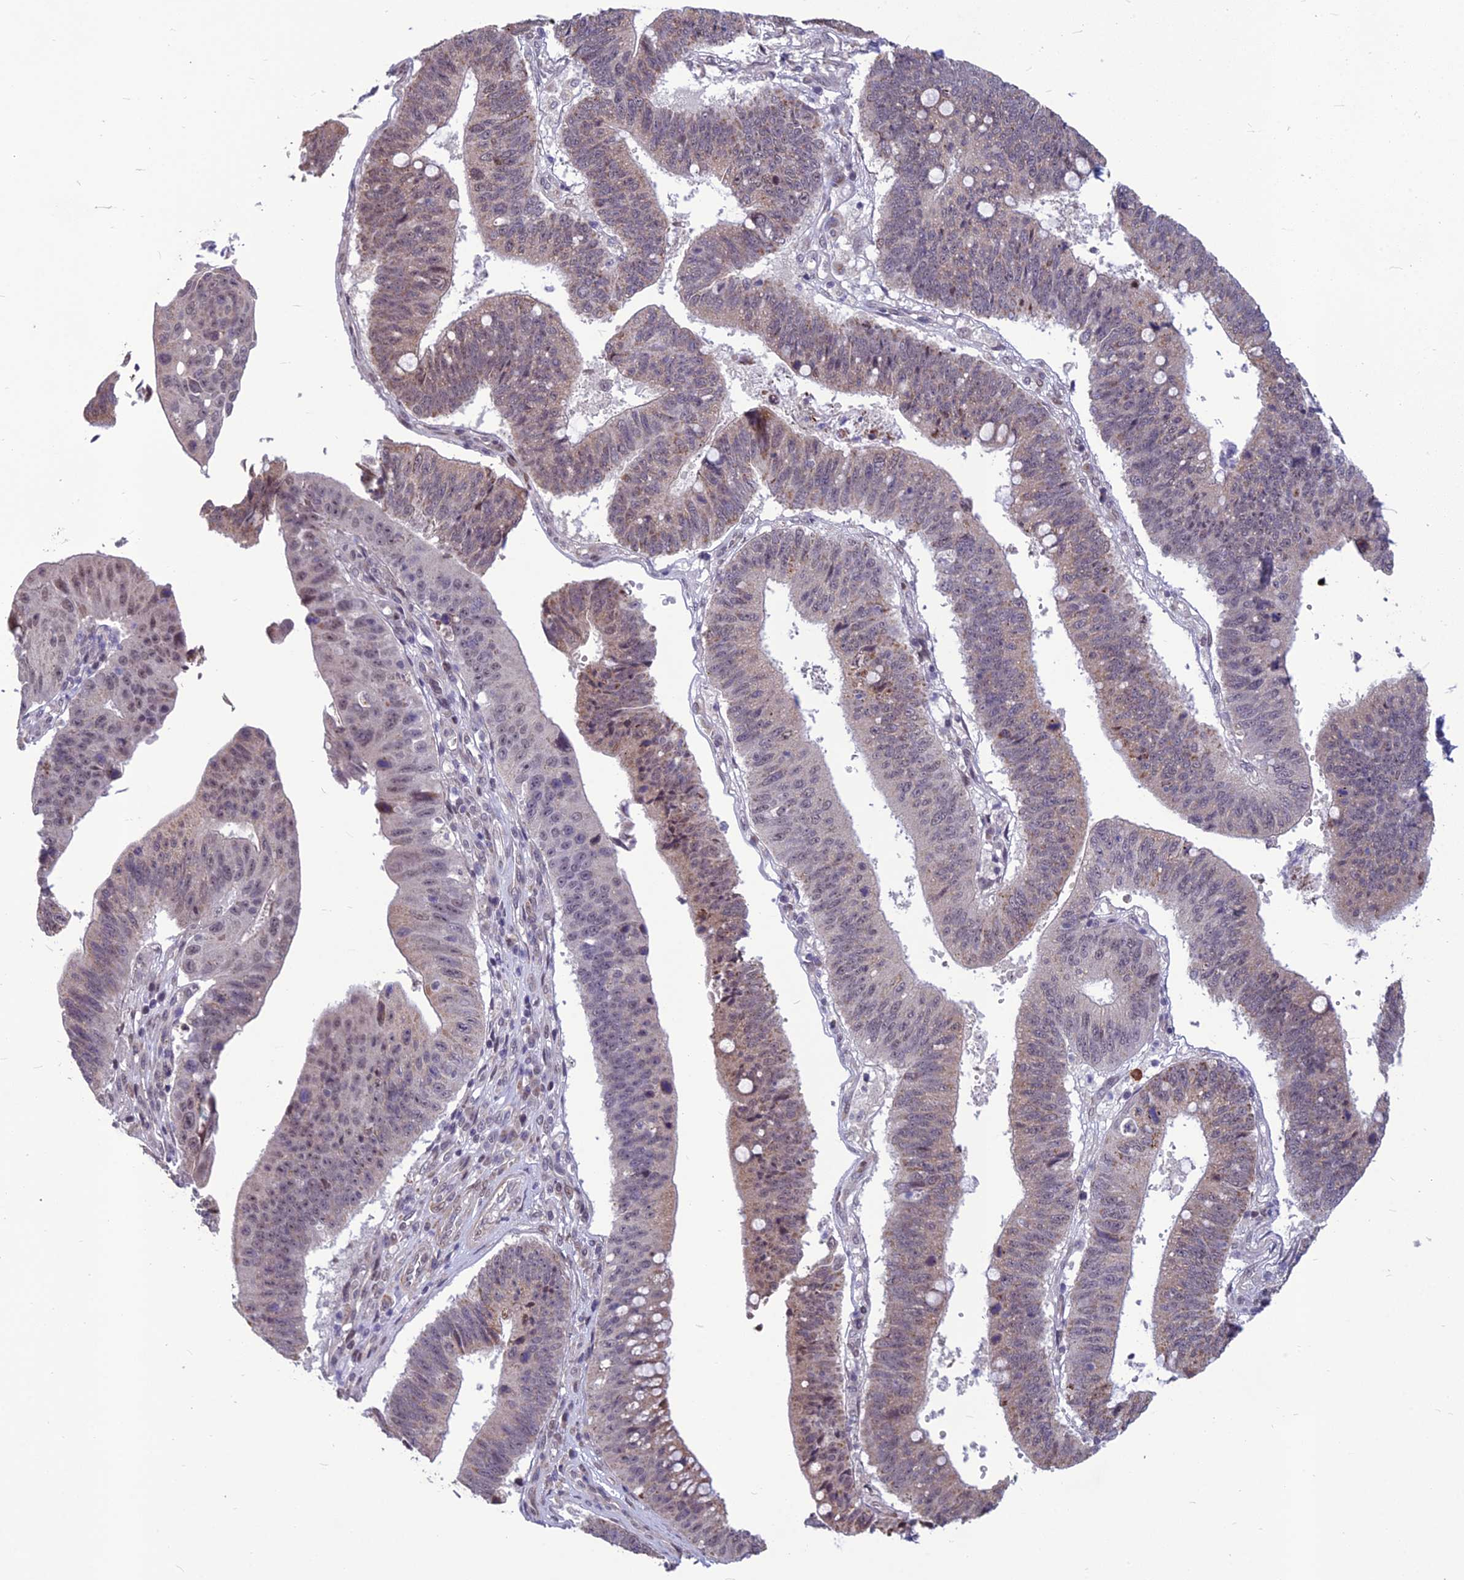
{"staining": {"intensity": "weak", "quantity": "25%-75%", "location": "cytoplasmic/membranous,nuclear"}, "tissue": "stomach cancer", "cell_type": "Tumor cells", "image_type": "cancer", "snomed": [{"axis": "morphology", "description": "Adenocarcinoma, NOS"}, {"axis": "topography", "description": "Stomach"}], "caption": "This is a photomicrograph of immunohistochemistry staining of stomach cancer (adenocarcinoma), which shows weak staining in the cytoplasmic/membranous and nuclear of tumor cells.", "gene": "FBRS", "patient": {"sex": "male", "age": 59}}